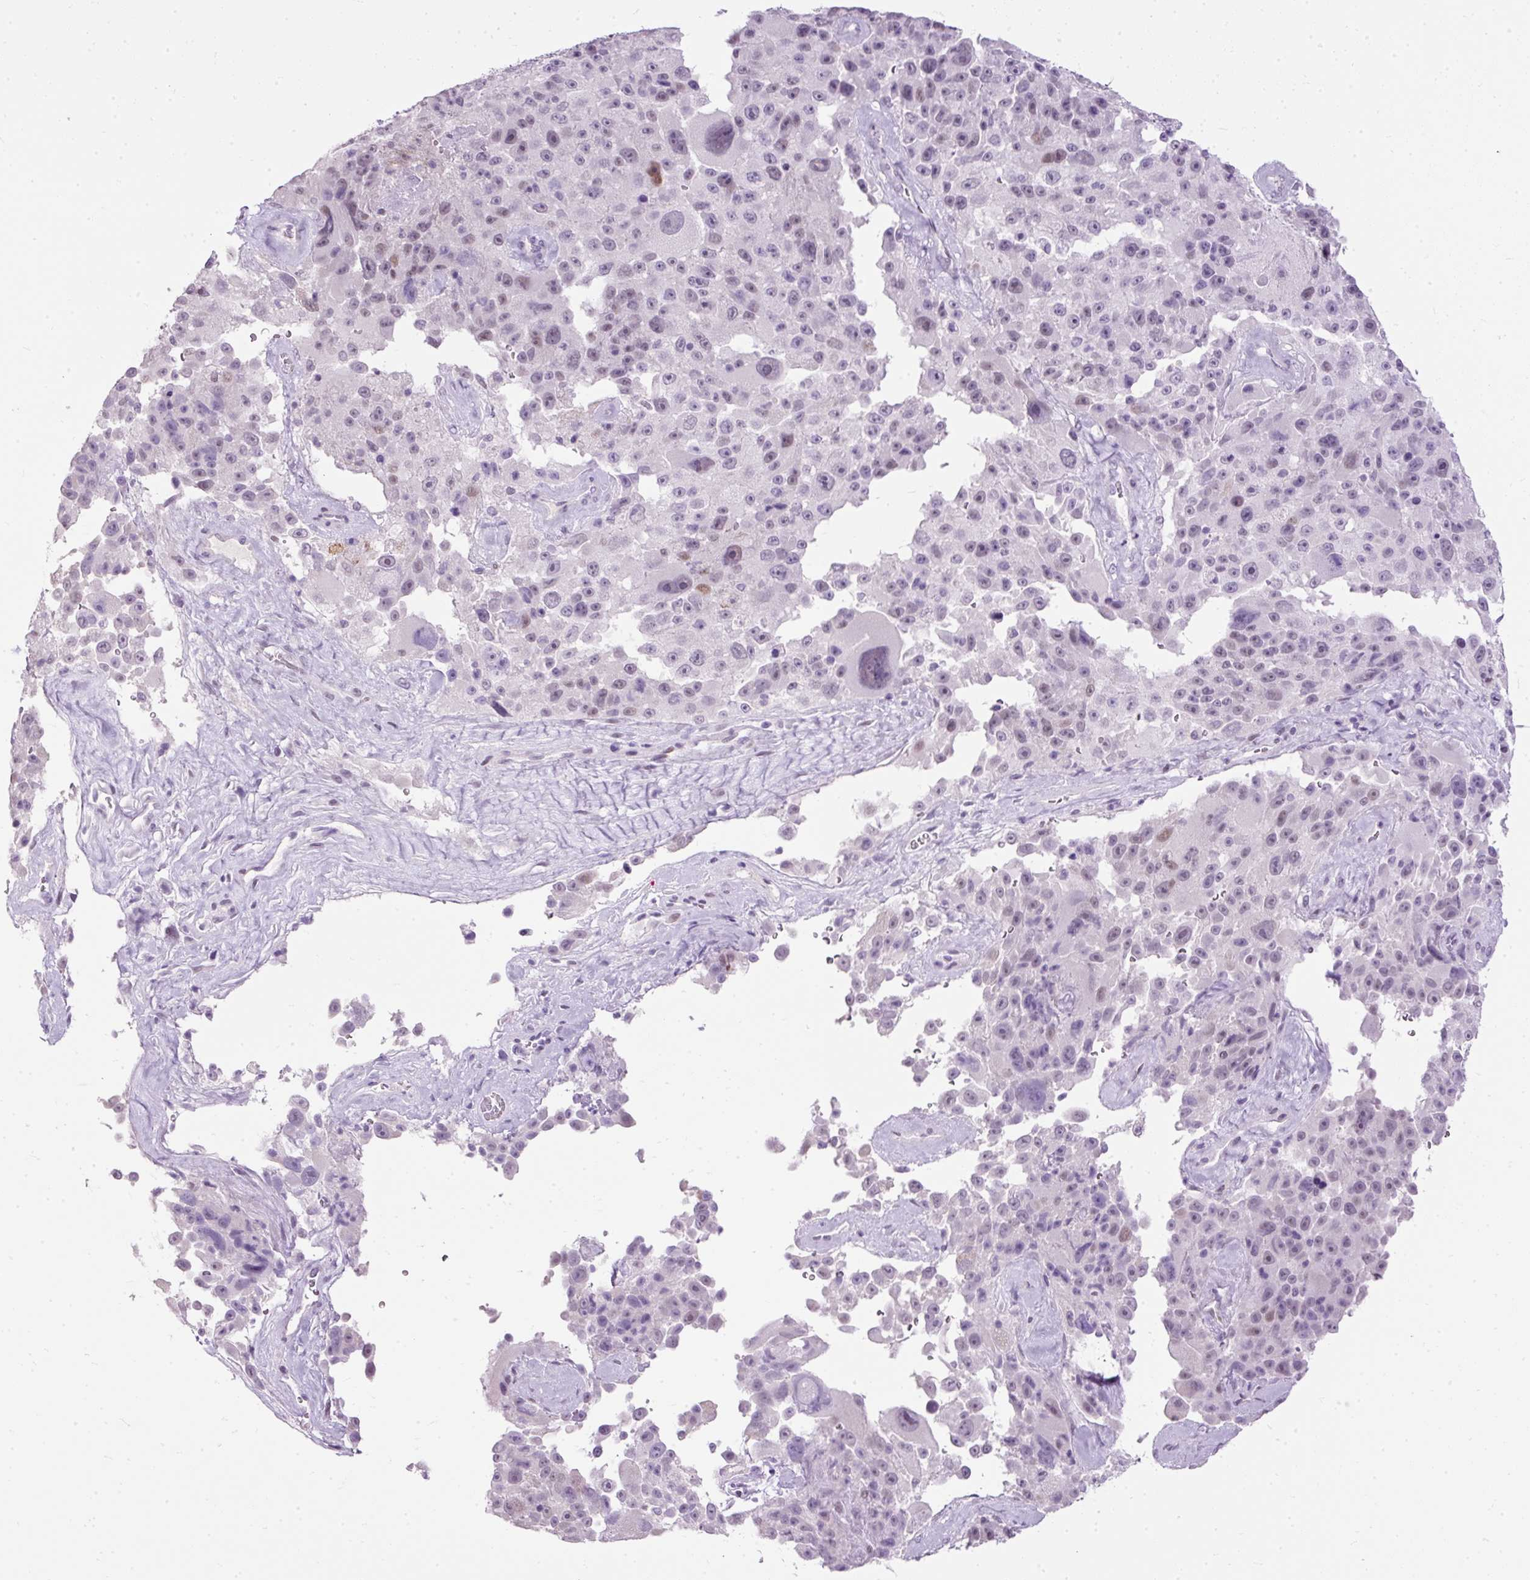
{"staining": {"intensity": "weak", "quantity": "25%-75%", "location": "nuclear"}, "tissue": "melanoma", "cell_type": "Tumor cells", "image_type": "cancer", "snomed": [{"axis": "morphology", "description": "Malignant melanoma, Metastatic site"}, {"axis": "topography", "description": "Lymph node"}], "caption": "Immunohistochemical staining of melanoma shows weak nuclear protein positivity in approximately 25%-75% of tumor cells. (DAB IHC, brown staining for protein, blue staining for nuclei).", "gene": "PDE6B", "patient": {"sex": "male", "age": 62}}